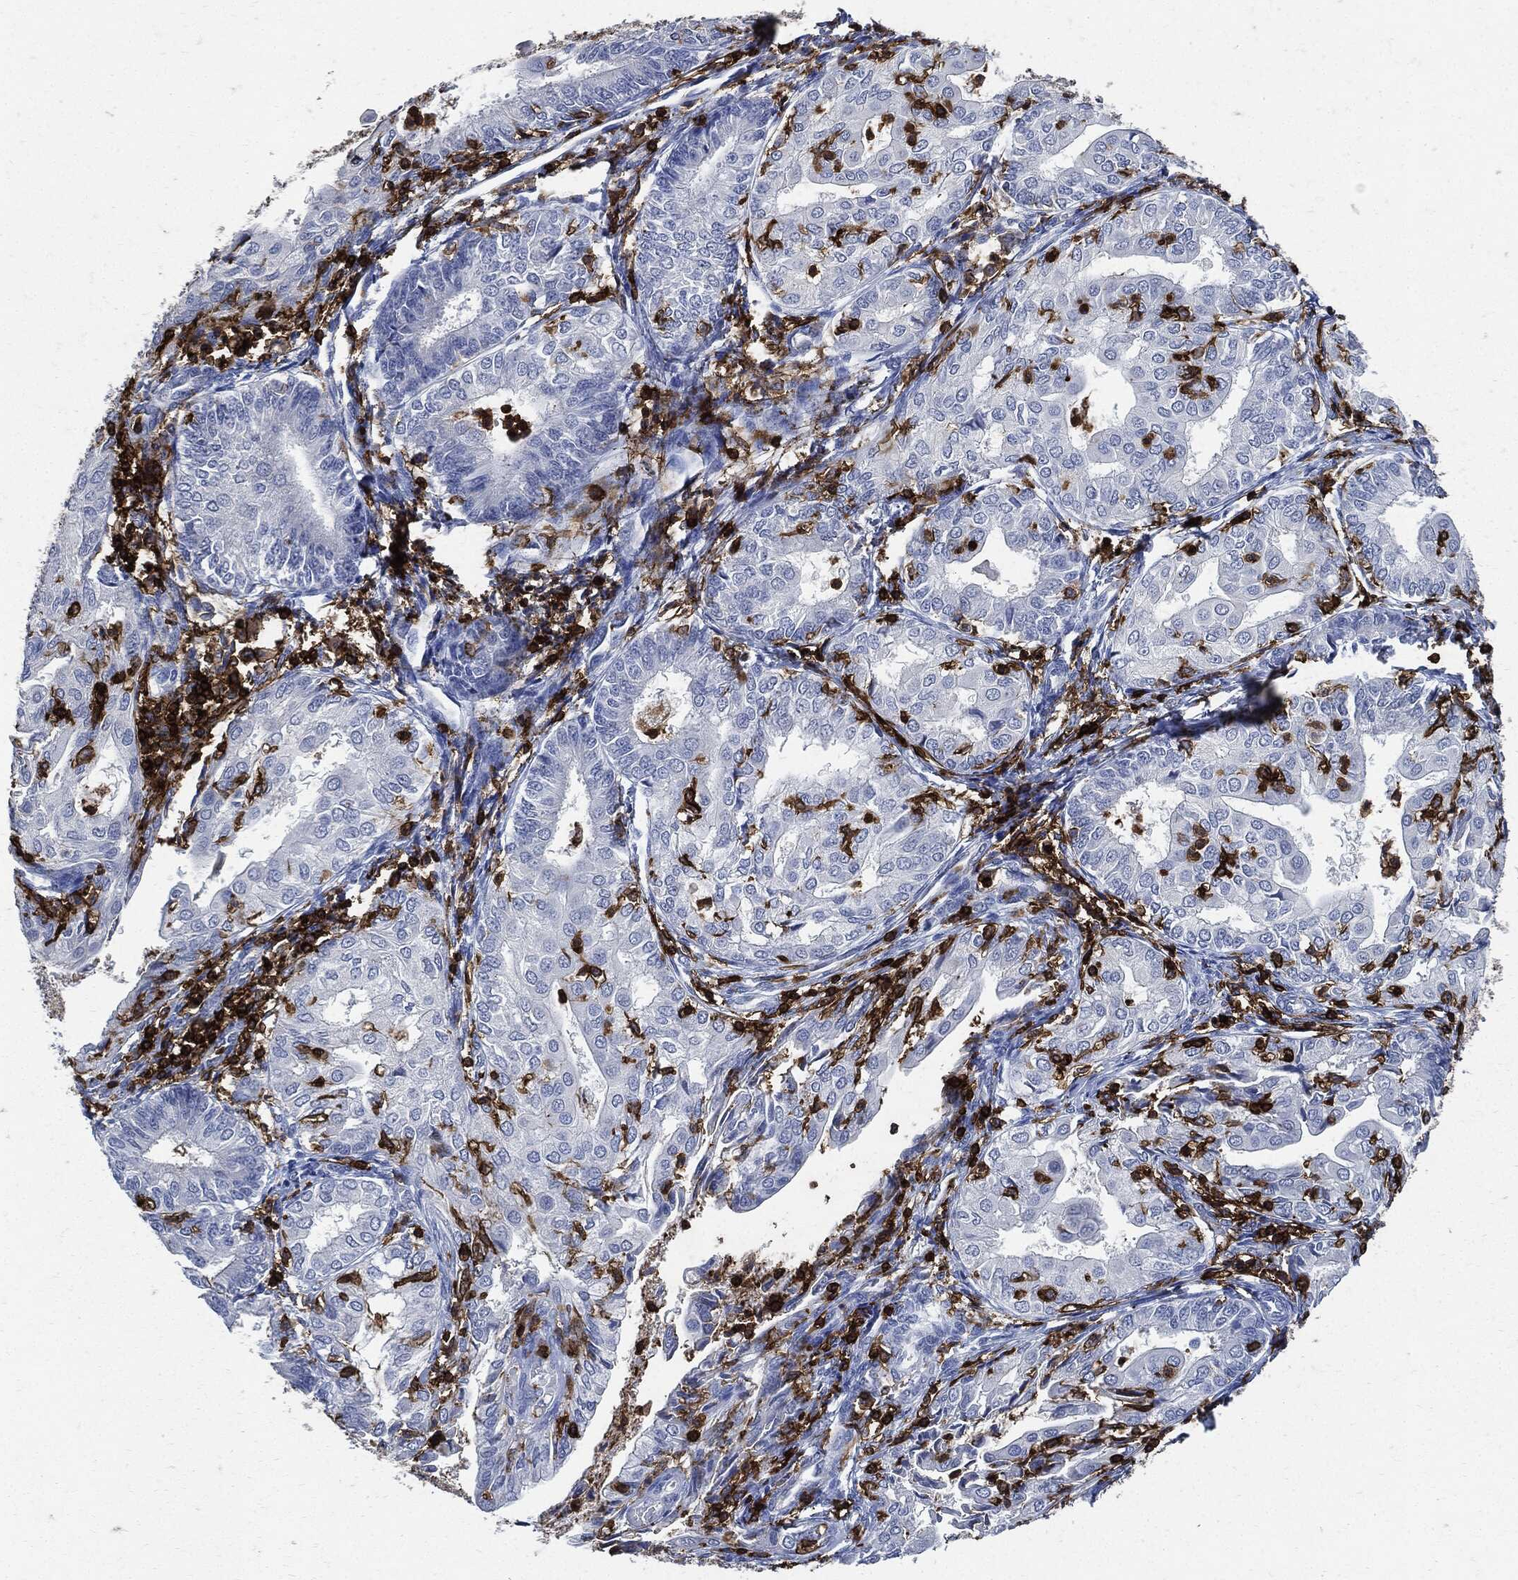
{"staining": {"intensity": "negative", "quantity": "none", "location": "none"}, "tissue": "endometrial cancer", "cell_type": "Tumor cells", "image_type": "cancer", "snomed": [{"axis": "morphology", "description": "Adenocarcinoma, NOS"}, {"axis": "topography", "description": "Endometrium"}], "caption": "Photomicrograph shows no protein expression in tumor cells of endometrial cancer tissue. Nuclei are stained in blue.", "gene": "PTPRC", "patient": {"sex": "female", "age": 68}}